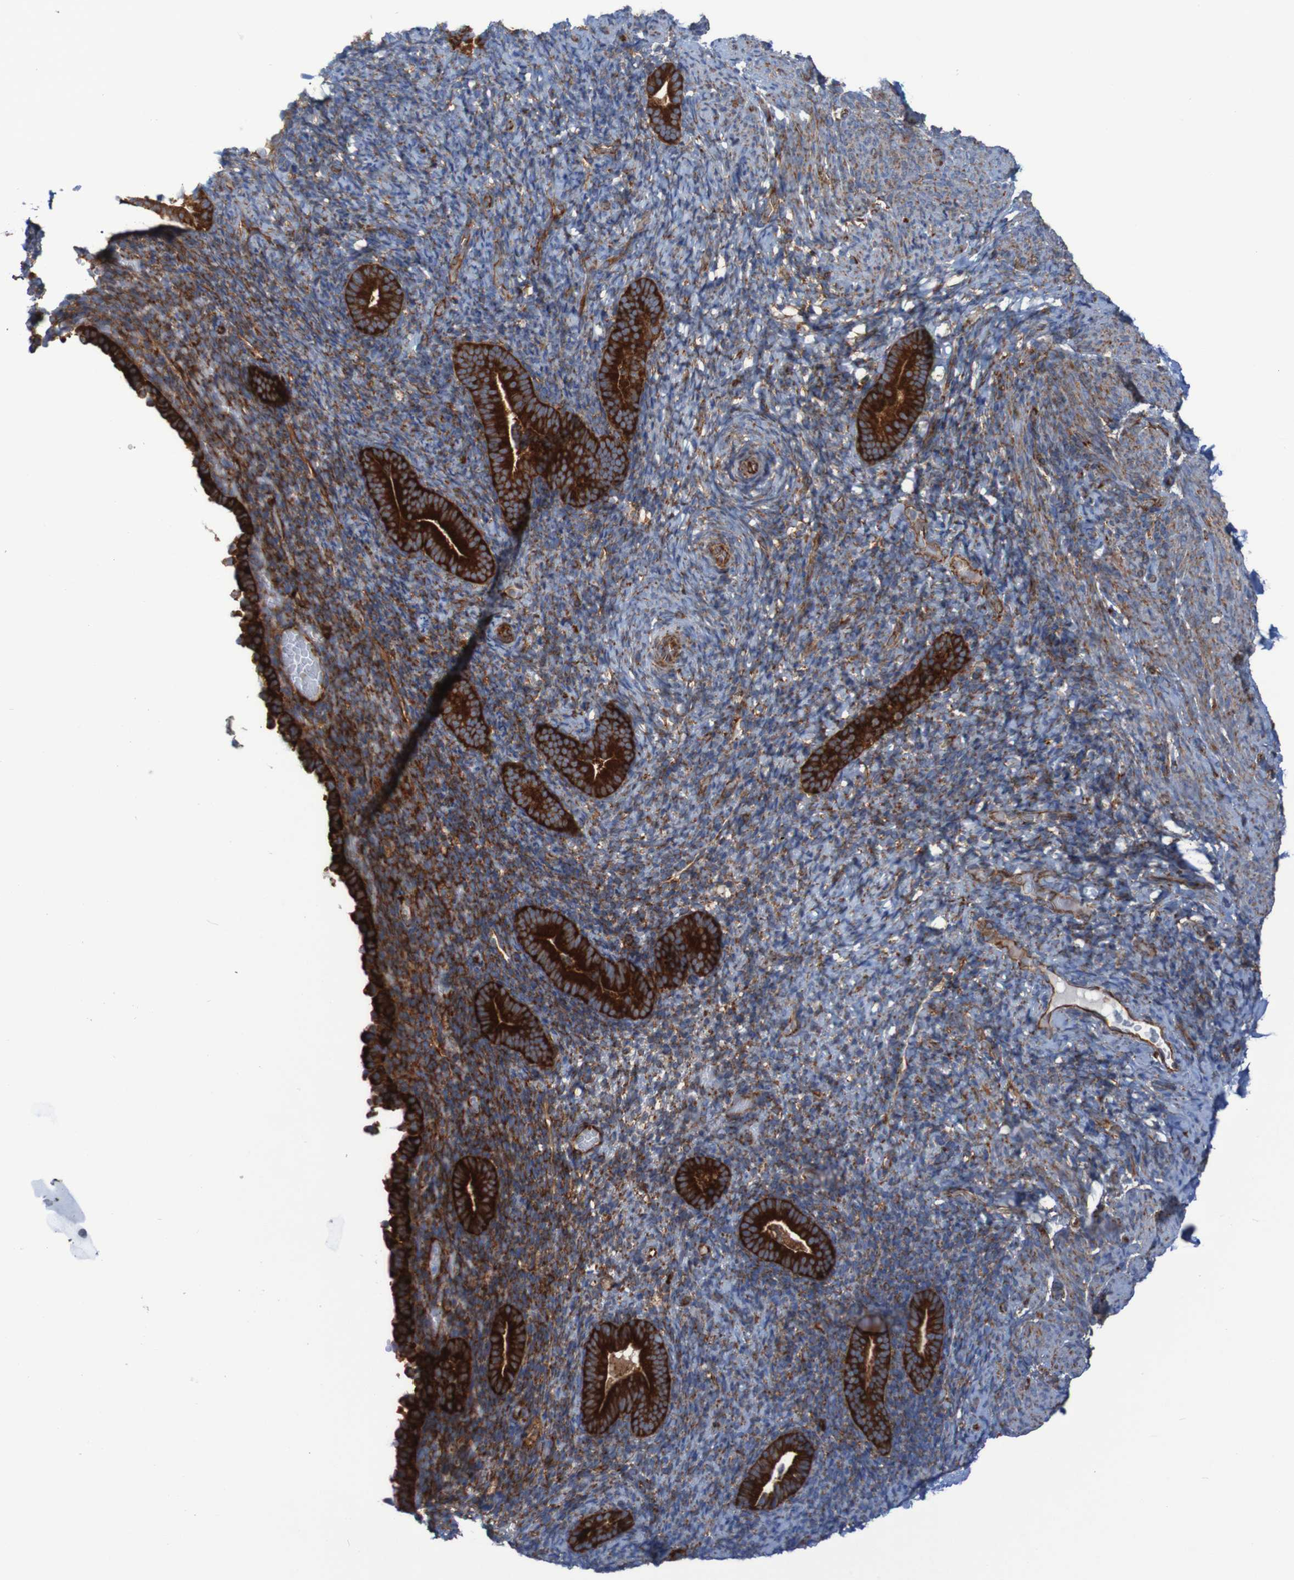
{"staining": {"intensity": "moderate", "quantity": ">75%", "location": "cytoplasmic/membranous"}, "tissue": "endometrium", "cell_type": "Cells in endometrial stroma", "image_type": "normal", "snomed": [{"axis": "morphology", "description": "Normal tissue, NOS"}, {"axis": "topography", "description": "Endometrium"}], "caption": "Protein expression analysis of benign human endometrium reveals moderate cytoplasmic/membranous expression in about >75% of cells in endometrial stroma. The protein is shown in brown color, while the nuclei are stained blue.", "gene": "RPL10", "patient": {"sex": "female", "age": 51}}